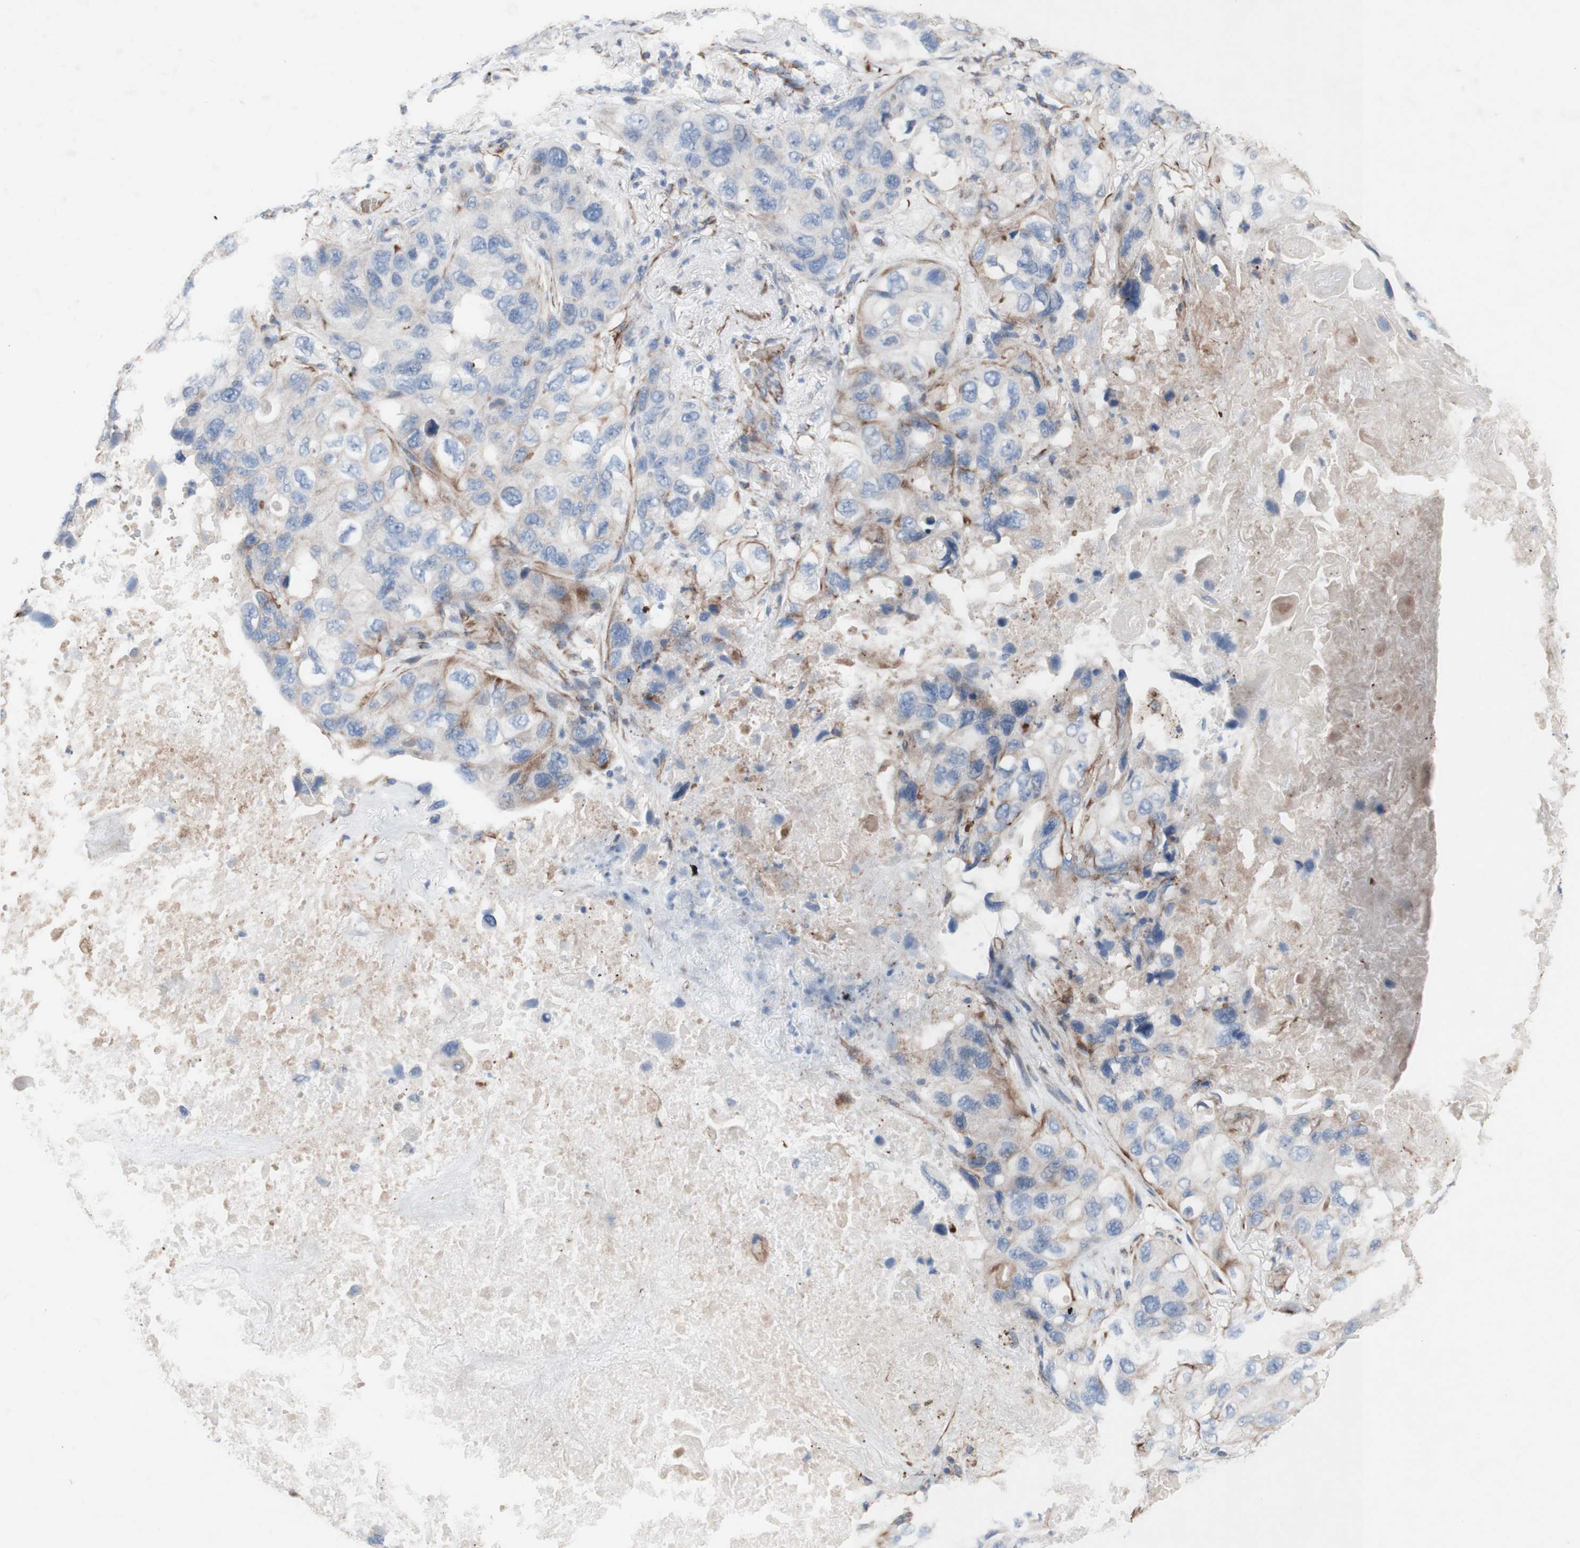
{"staining": {"intensity": "moderate", "quantity": "<25%", "location": "cytoplasmic/membranous"}, "tissue": "lung cancer", "cell_type": "Tumor cells", "image_type": "cancer", "snomed": [{"axis": "morphology", "description": "Squamous cell carcinoma, NOS"}, {"axis": "topography", "description": "Lung"}], "caption": "Immunohistochemical staining of human lung cancer (squamous cell carcinoma) displays low levels of moderate cytoplasmic/membranous positivity in about <25% of tumor cells.", "gene": "AGPAT5", "patient": {"sex": "female", "age": 73}}